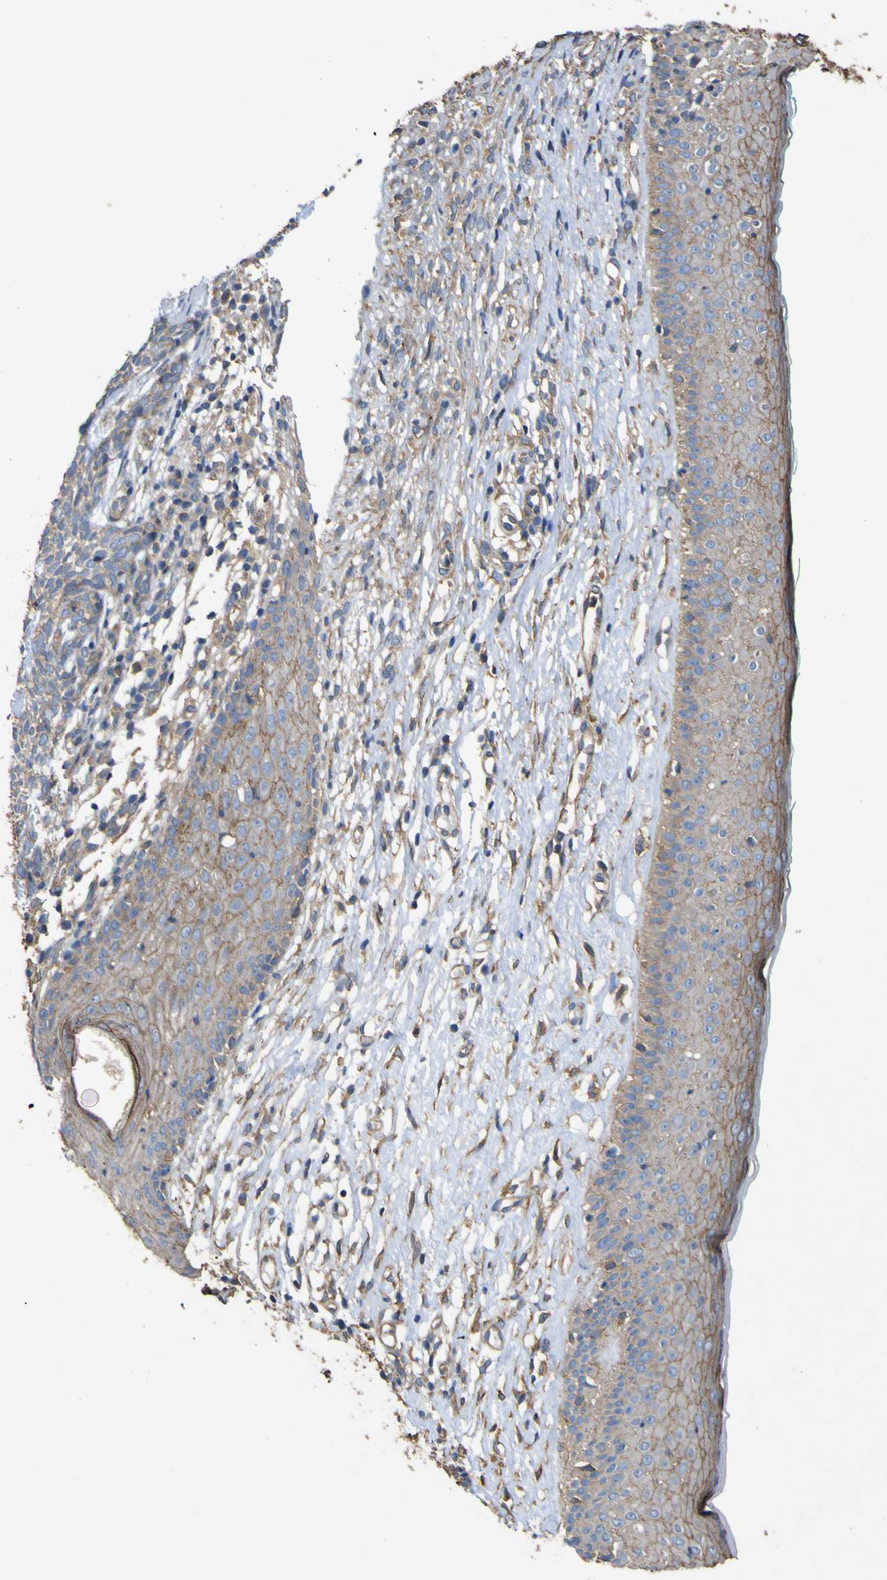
{"staining": {"intensity": "moderate", "quantity": "25%-75%", "location": "cytoplasmic/membranous"}, "tissue": "skin cancer", "cell_type": "Tumor cells", "image_type": "cancer", "snomed": [{"axis": "morphology", "description": "Basal cell carcinoma"}, {"axis": "topography", "description": "Skin"}], "caption": "Human skin cancer (basal cell carcinoma) stained with a brown dye shows moderate cytoplasmic/membranous positive staining in about 25%-75% of tumor cells.", "gene": "TNFSF15", "patient": {"sex": "female", "age": 84}}